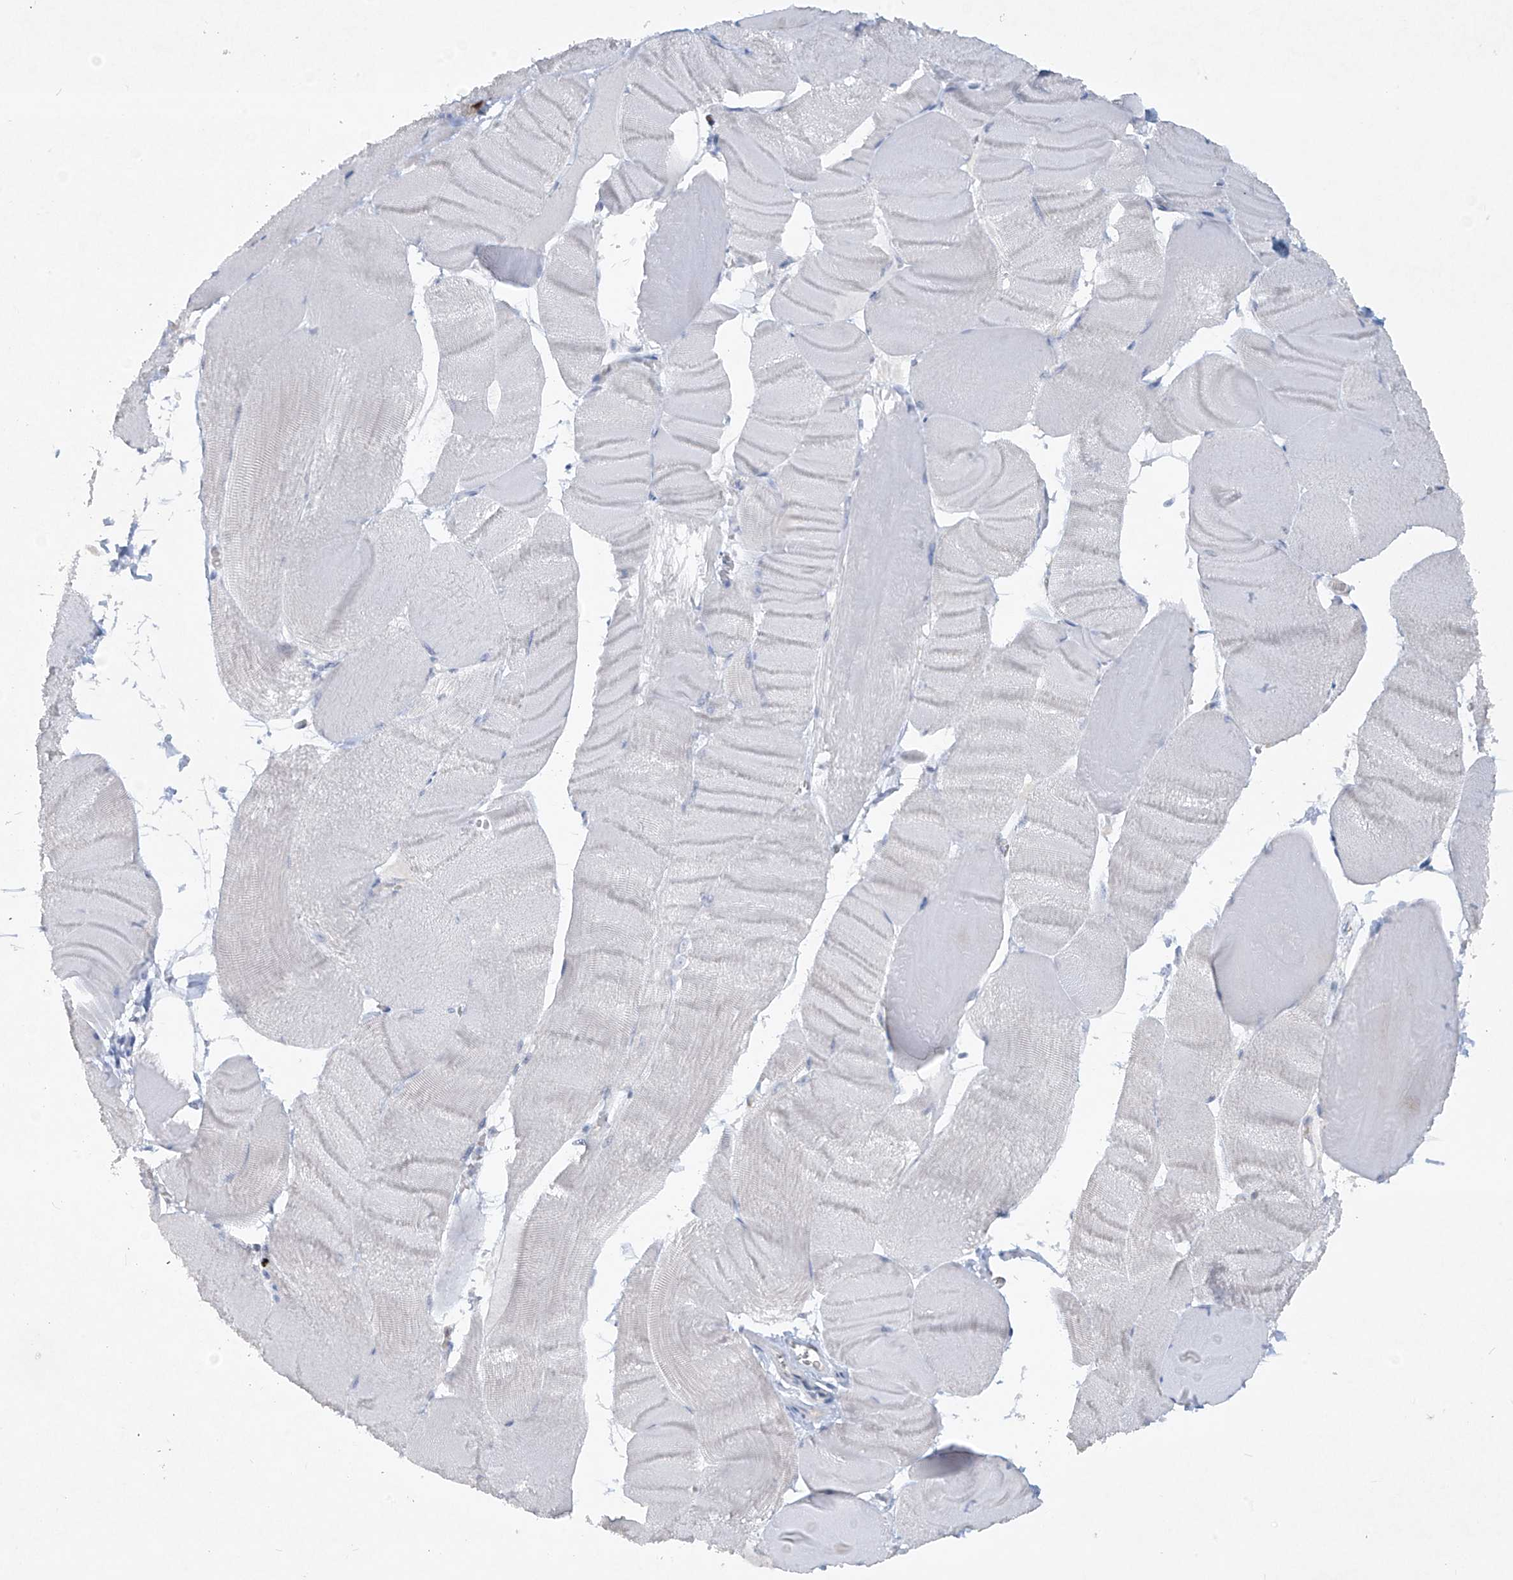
{"staining": {"intensity": "negative", "quantity": "none", "location": "none"}, "tissue": "skeletal muscle", "cell_type": "Myocytes", "image_type": "normal", "snomed": [{"axis": "morphology", "description": "Normal tissue, NOS"}, {"axis": "morphology", "description": "Basal cell carcinoma"}, {"axis": "topography", "description": "Skeletal muscle"}], "caption": "Immunohistochemistry (IHC) histopathology image of unremarkable human skeletal muscle stained for a protein (brown), which shows no positivity in myocytes.", "gene": "FCGR3A", "patient": {"sex": "female", "age": 64}}